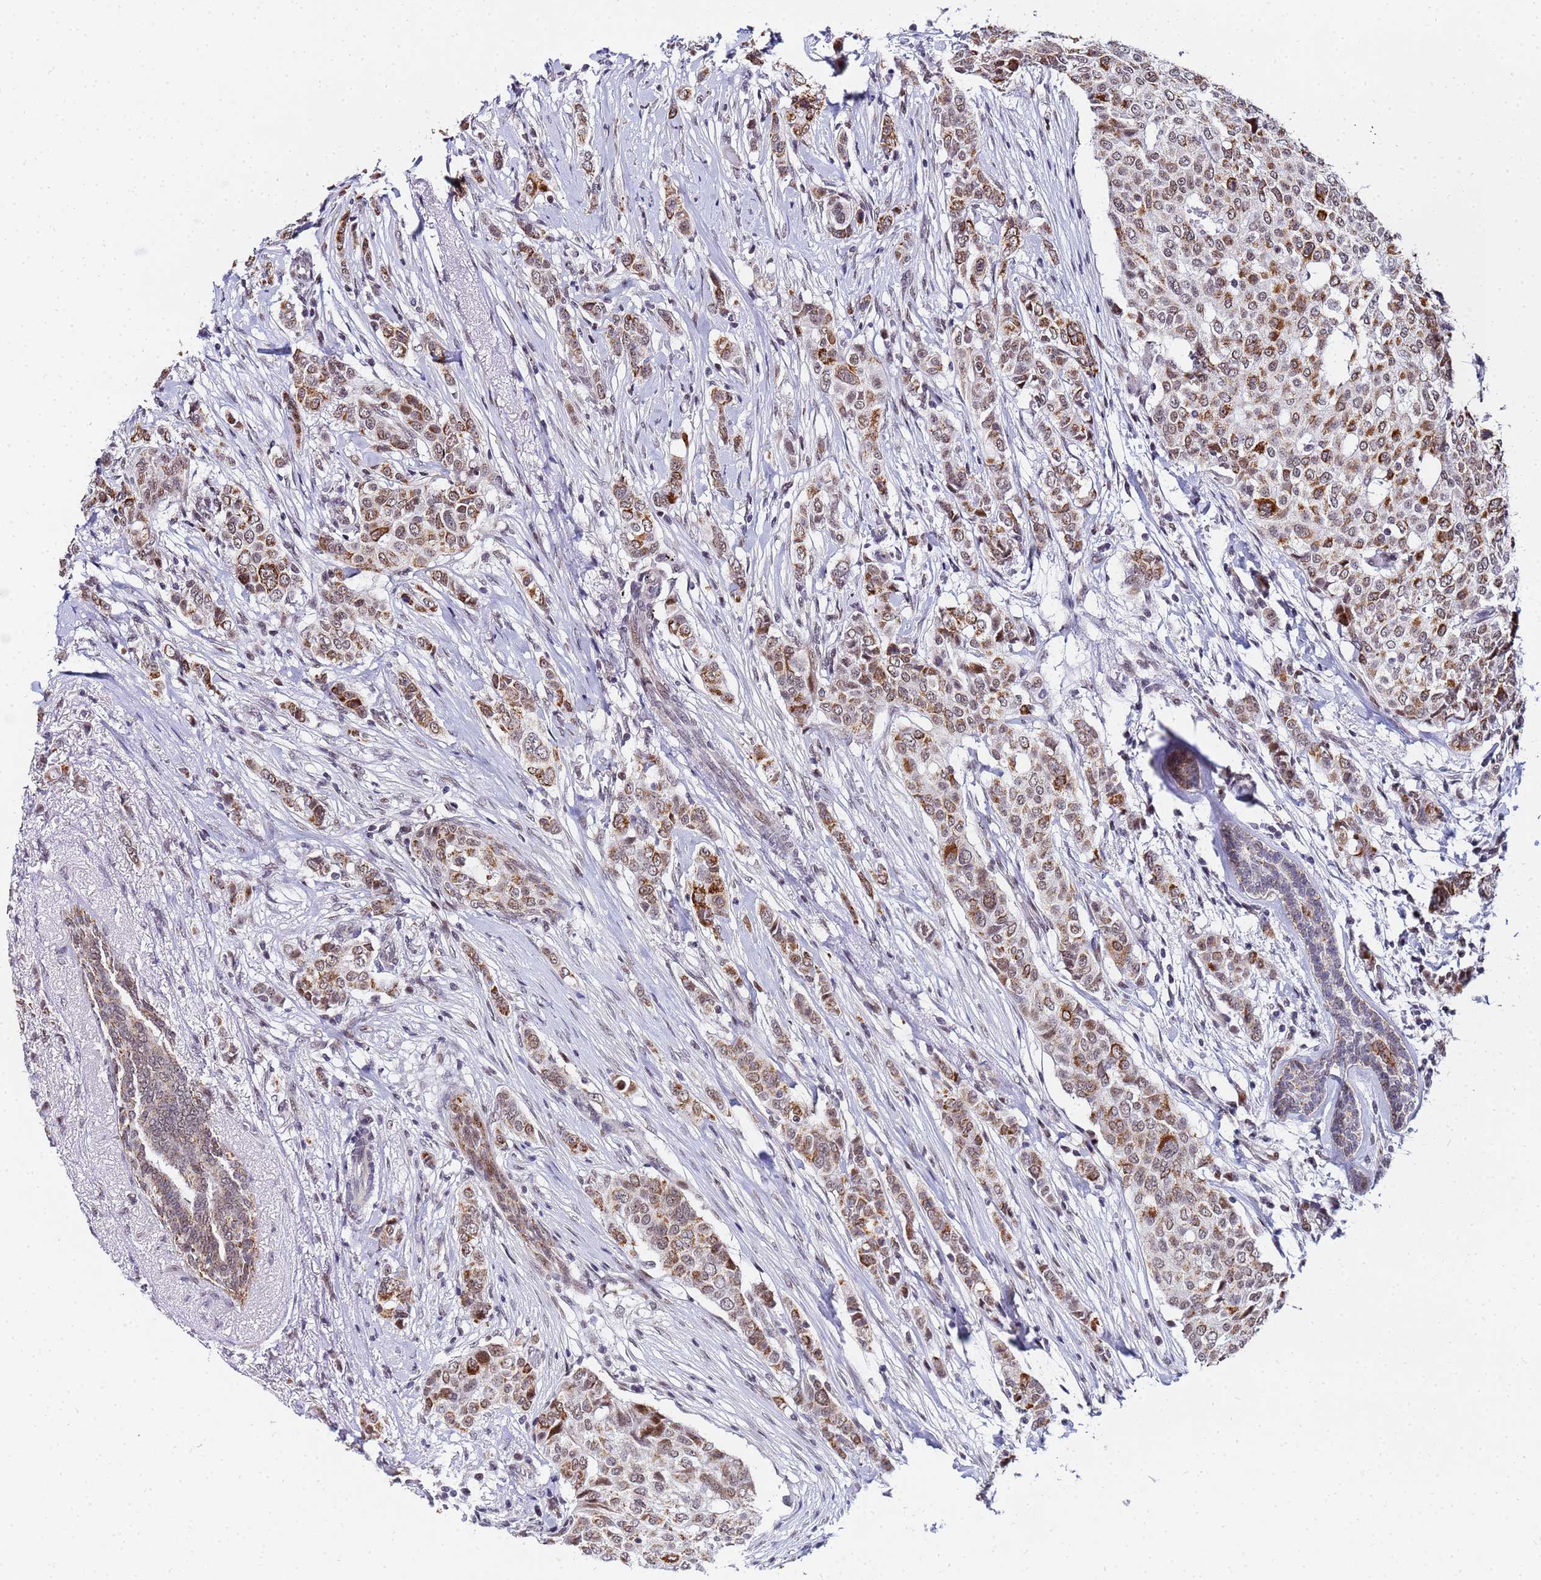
{"staining": {"intensity": "moderate", "quantity": ">75%", "location": "cytoplasmic/membranous"}, "tissue": "breast cancer", "cell_type": "Tumor cells", "image_type": "cancer", "snomed": [{"axis": "morphology", "description": "Lobular carcinoma"}, {"axis": "topography", "description": "Breast"}], "caption": "Breast cancer (lobular carcinoma) tissue shows moderate cytoplasmic/membranous positivity in about >75% of tumor cells The staining was performed using DAB (3,3'-diaminobenzidine) to visualize the protein expression in brown, while the nuclei were stained in blue with hematoxylin (Magnification: 20x).", "gene": "CKMT1A", "patient": {"sex": "female", "age": 51}}